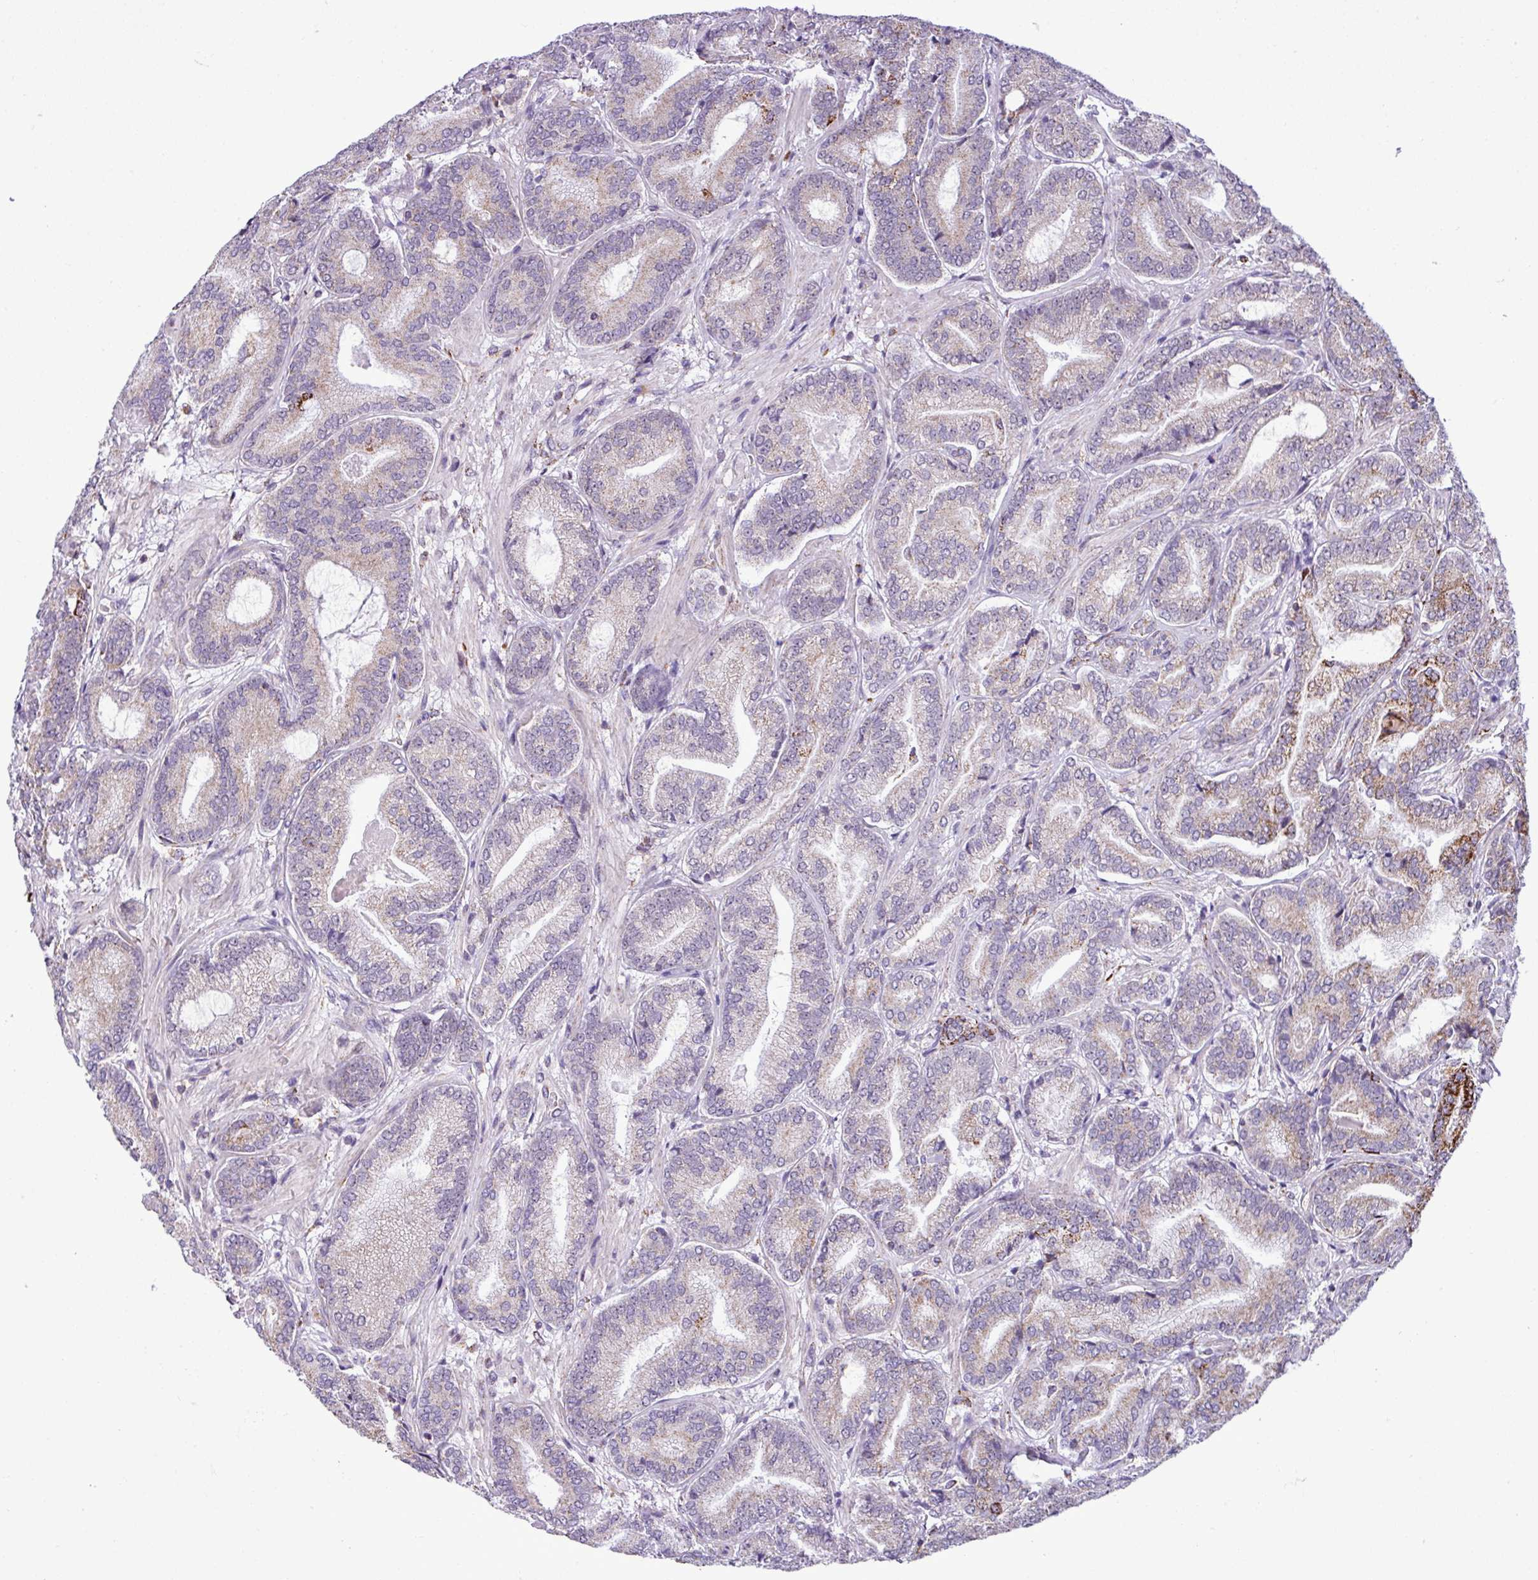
{"staining": {"intensity": "negative", "quantity": "none", "location": "none"}, "tissue": "prostate cancer", "cell_type": "Tumor cells", "image_type": "cancer", "snomed": [{"axis": "morphology", "description": "Adenocarcinoma, Low grade"}, {"axis": "topography", "description": "Prostate and seminal vesicle, NOS"}], "caption": "Tumor cells show no significant positivity in prostate cancer (adenocarcinoma (low-grade)).", "gene": "SGPP1", "patient": {"sex": "male", "age": 61}}